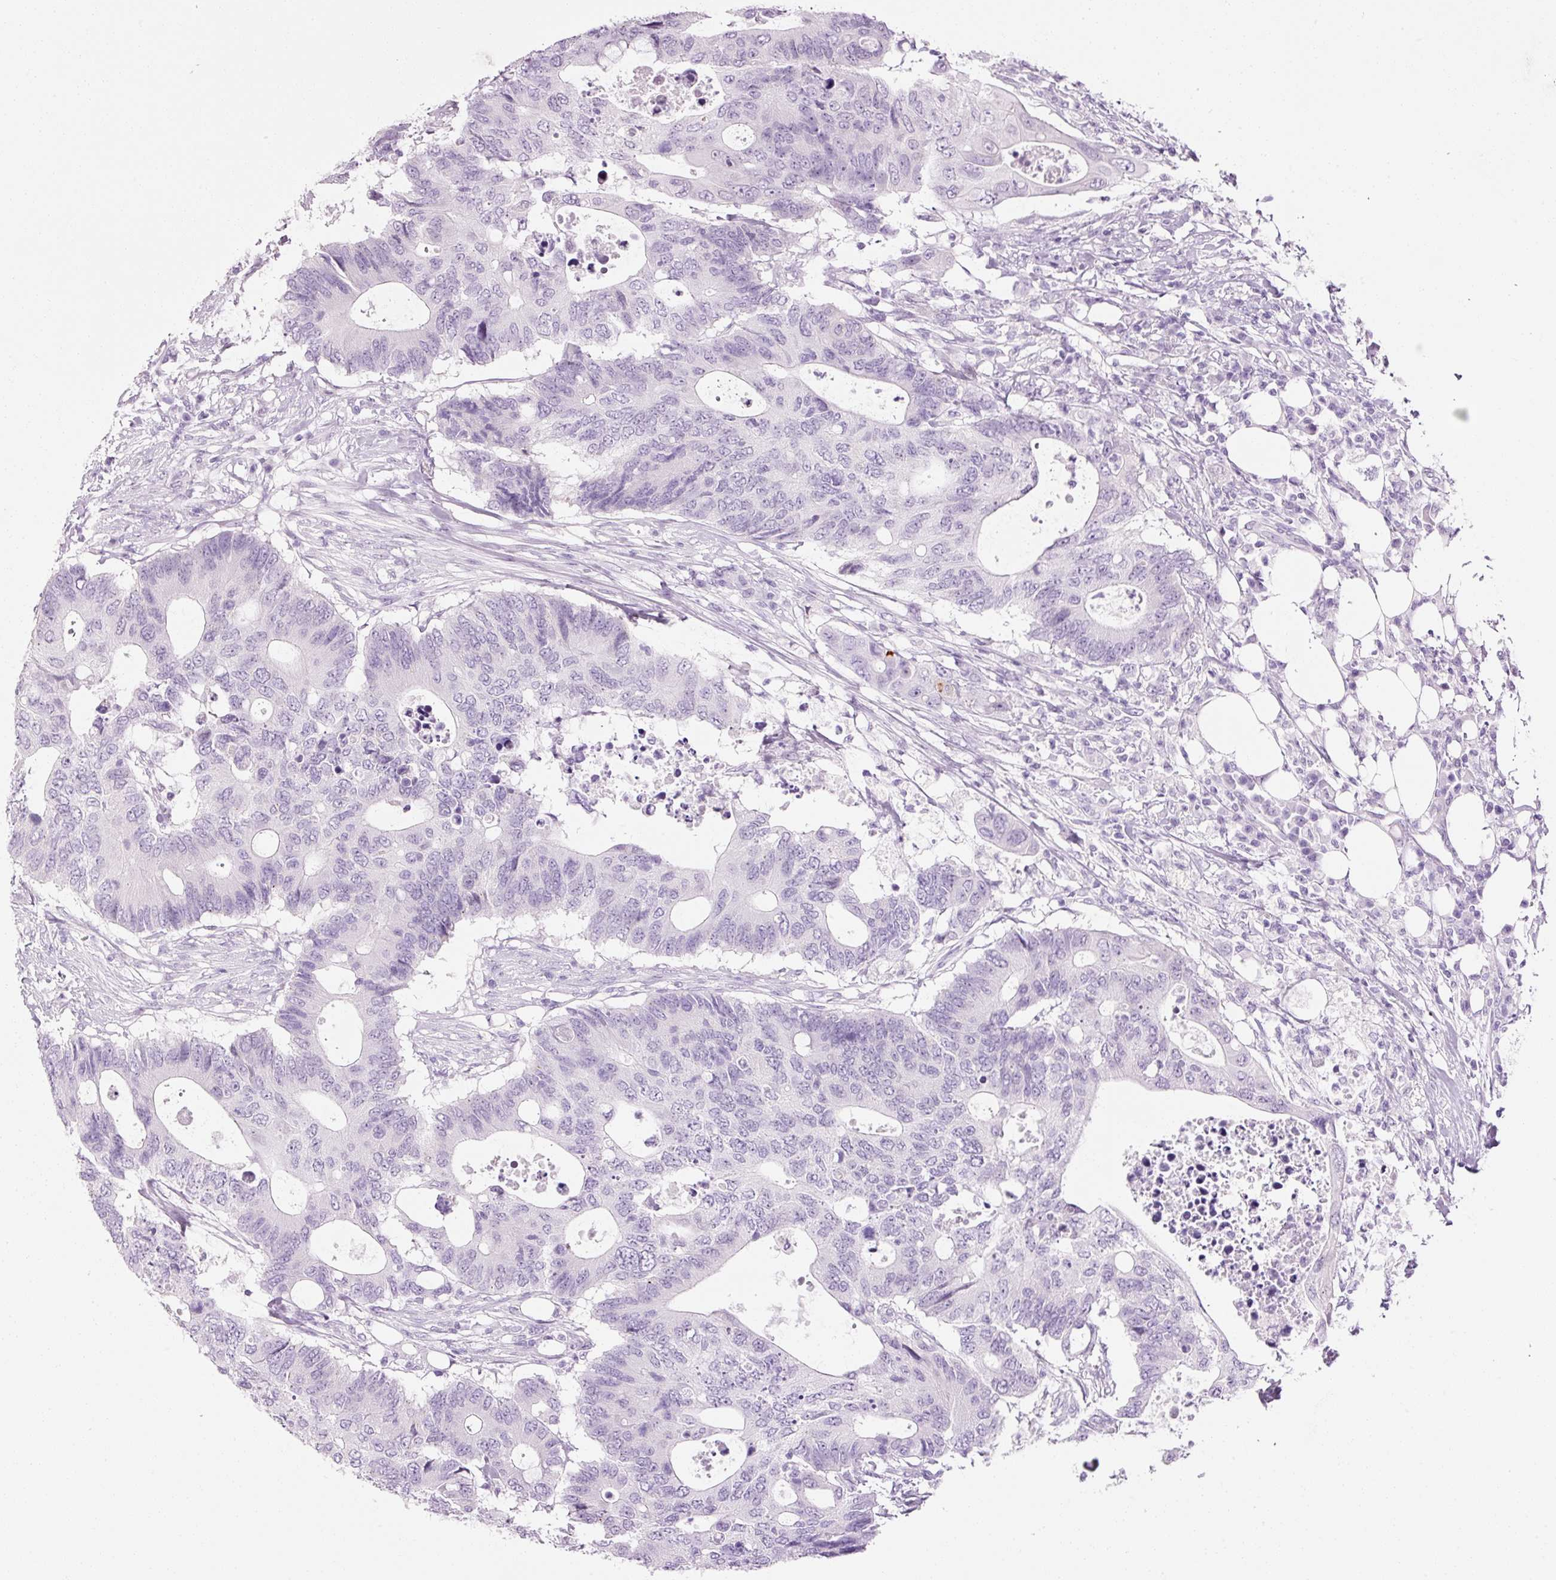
{"staining": {"intensity": "negative", "quantity": "none", "location": "none"}, "tissue": "colorectal cancer", "cell_type": "Tumor cells", "image_type": "cancer", "snomed": [{"axis": "morphology", "description": "Adenocarcinoma, NOS"}, {"axis": "topography", "description": "Colon"}], "caption": "Tumor cells are negative for brown protein staining in adenocarcinoma (colorectal).", "gene": "ANKRD20A1", "patient": {"sex": "male", "age": 71}}